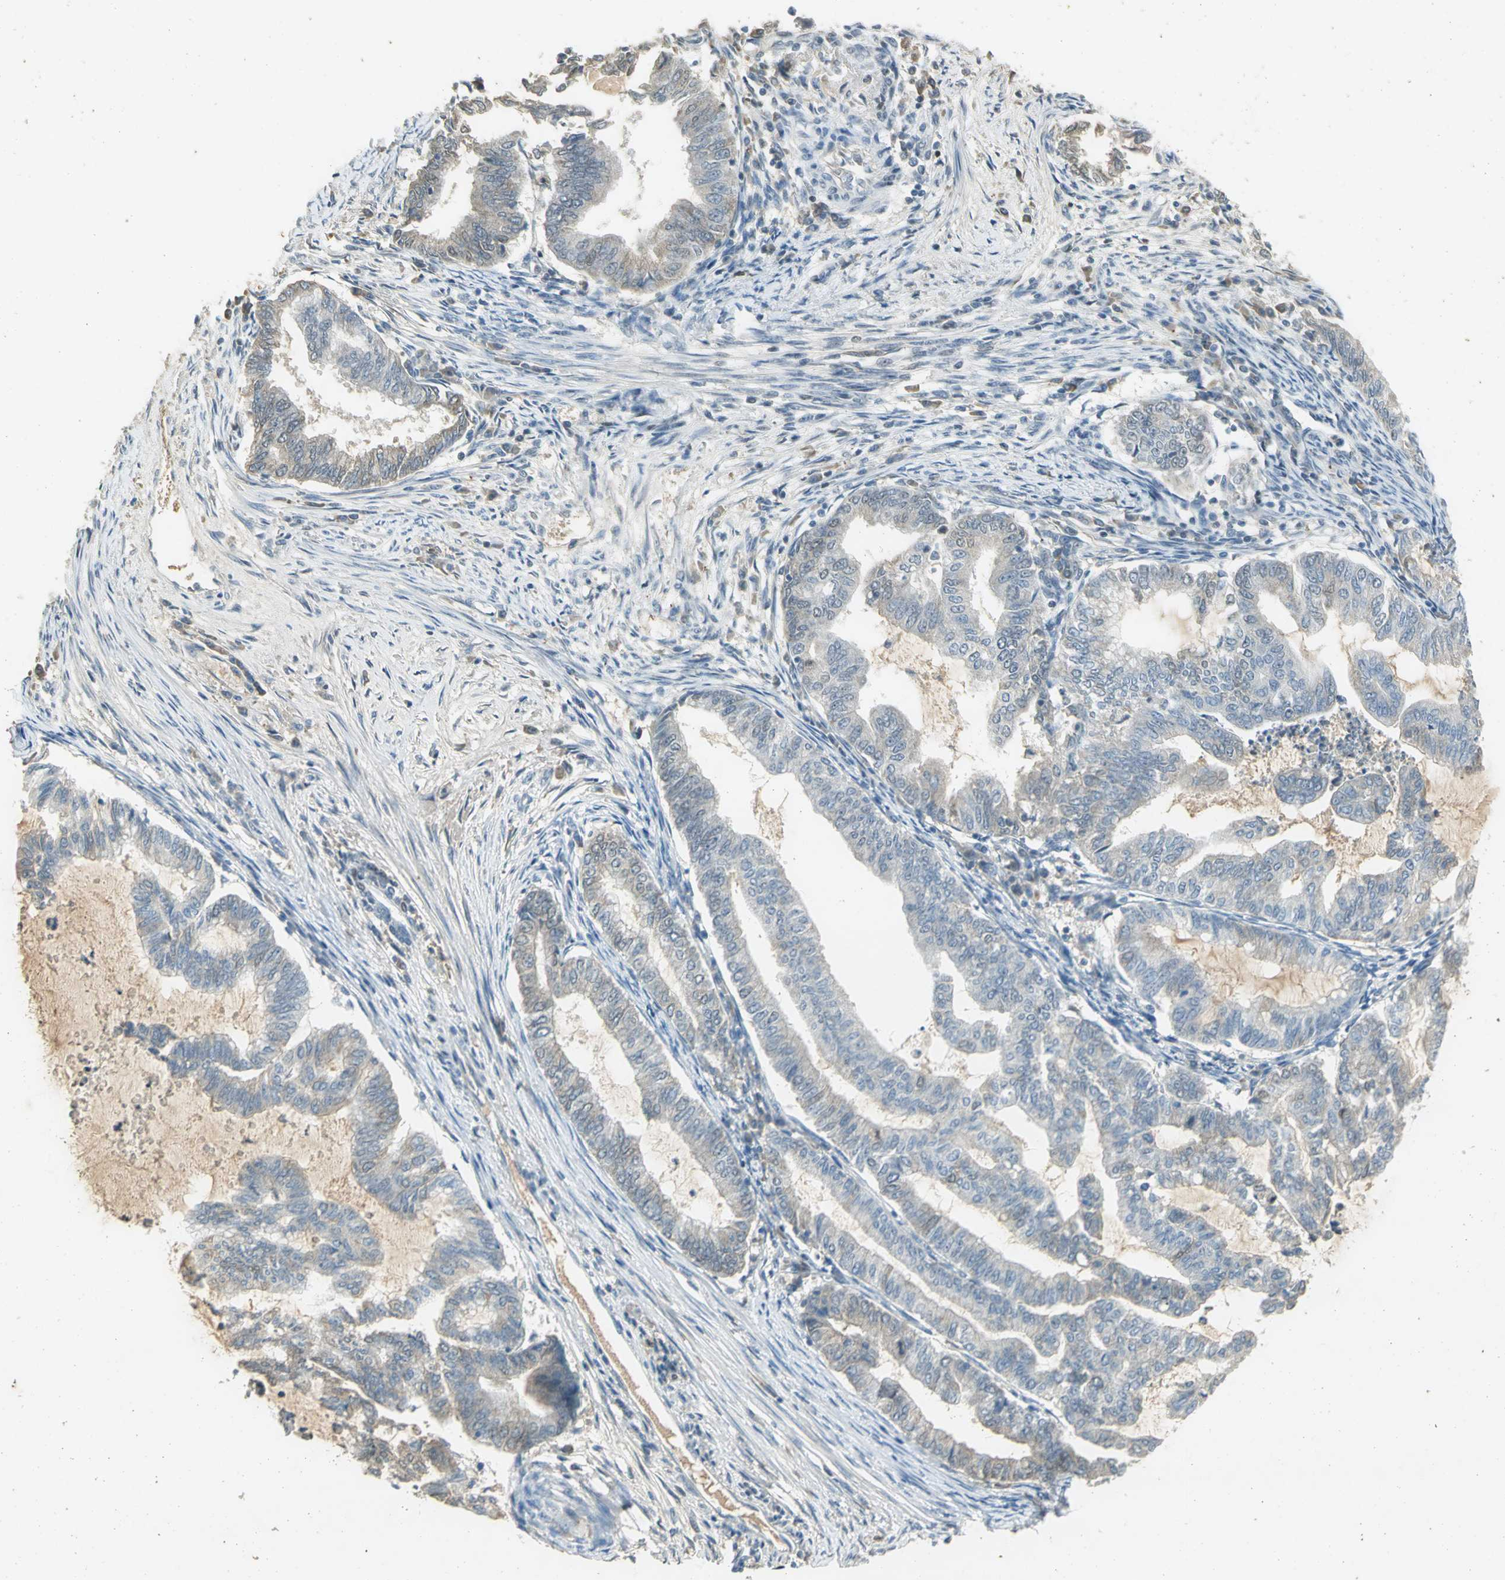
{"staining": {"intensity": "weak", "quantity": "25%-75%", "location": "cytoplasmic/membranous"}, "tissue": "endometrial cancer", "cell_type": "Tumor cells", "image_type": "cancer", "snomed": [{"axis": "morphology", "description": "Adenocarcinoma, NOS"}, {"axis": "topography", "description": "Endometrium"}], "caption": "Protein staining reveals weak cytoplasmic/membranous positivity in about 25%-75% of tumor cells in endometrial cancer. (DAB (3,3'-diaminobenzidine) IHC with brightfield microscopy, high magnification).", "gene": "AK6", "patient": {"sex": "female", "age": 79}}